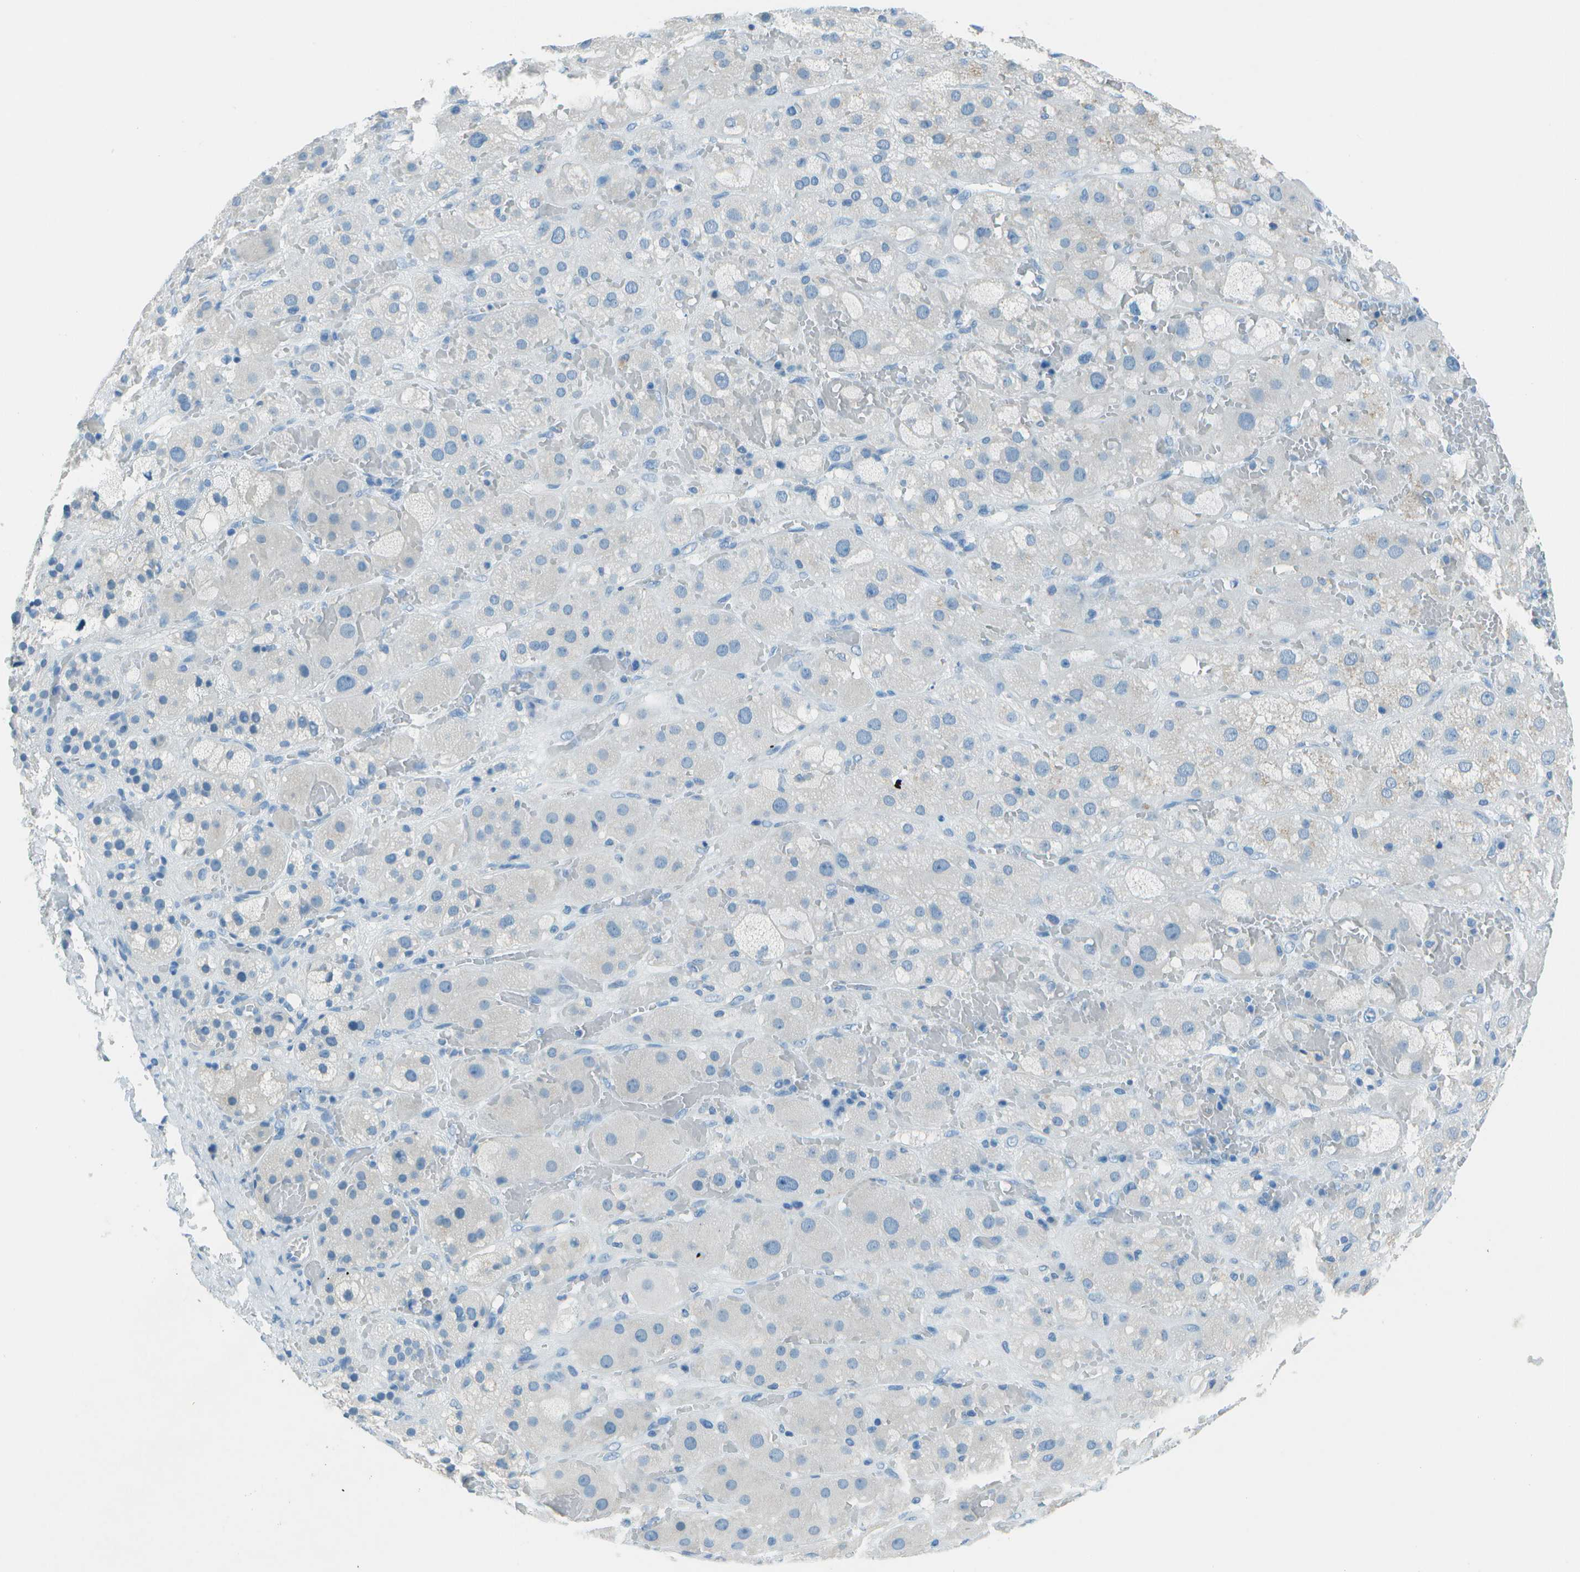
{"staining": {"intensity": "negative", "quantity": "none", "location": "none"}, "tissue": "adrenal gland", "cell_type": "Glandular cells", "image_type": "normal", "snomed": [{"axis": "morphology", "description": "Normal tissue, NOS"}, {"axis": "topography", "description": "Adrenal gland"}], "caption": "IHC image of normal adrenal gland: adrenal gland stained with DAB (3,3'-diaminobenzidine) exhibits no significant protein positivity in glandular cells. (Immunohistochemistry, brightfield microscopy, high magnification).", "gene": "FGF1", "patient": {"sex": "female", "age": 47}}